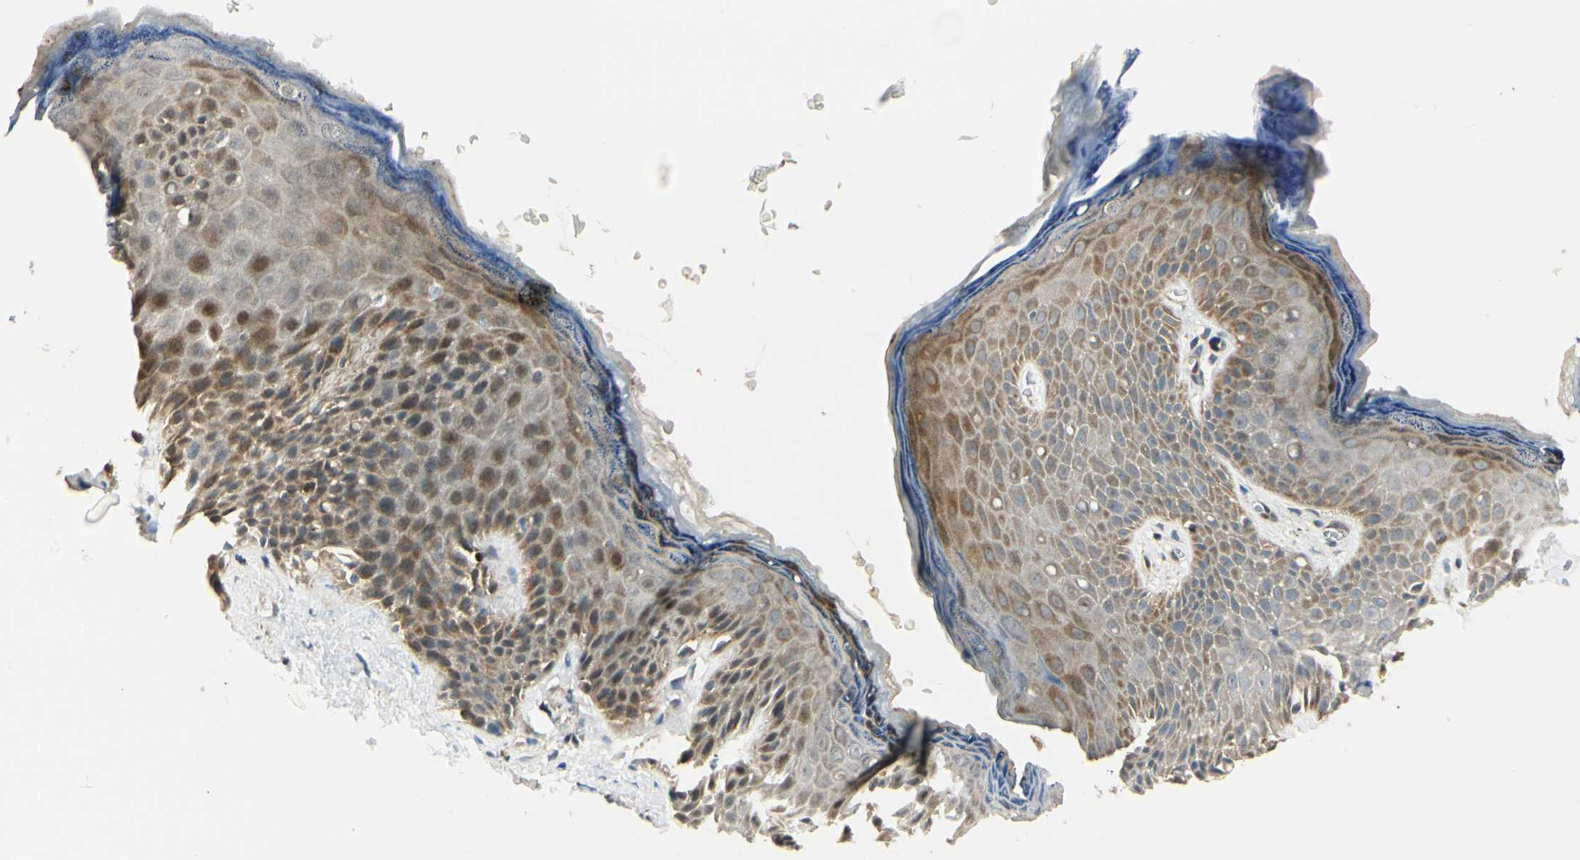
{"staining": {"intensity": "moderate", "quantity": ">75%", "location": "cytoplasmic/membranous"}, "tissue": "skin", "cell_type": "Epidermal cells", "image_type": "normal", "snomed": [{"axis": "morphology", "description": "Normal tissue, NOS"}, {"axis": "topography", "description": "Anal"}], "caption": "The histopathology image shows immunohistochemical staining of benign skin. There is moderate cytoplasmic/membranous expression is identified in approximately >75% of epidermal cells. The staining was performed using DAB (3,3'-diaminobenzidine), with brown indicating positive protein expression. Nuclei are stained blue with hematoxylin.", "gene": "P4HA3", "patient": {"sex": "female", "age": 46}}